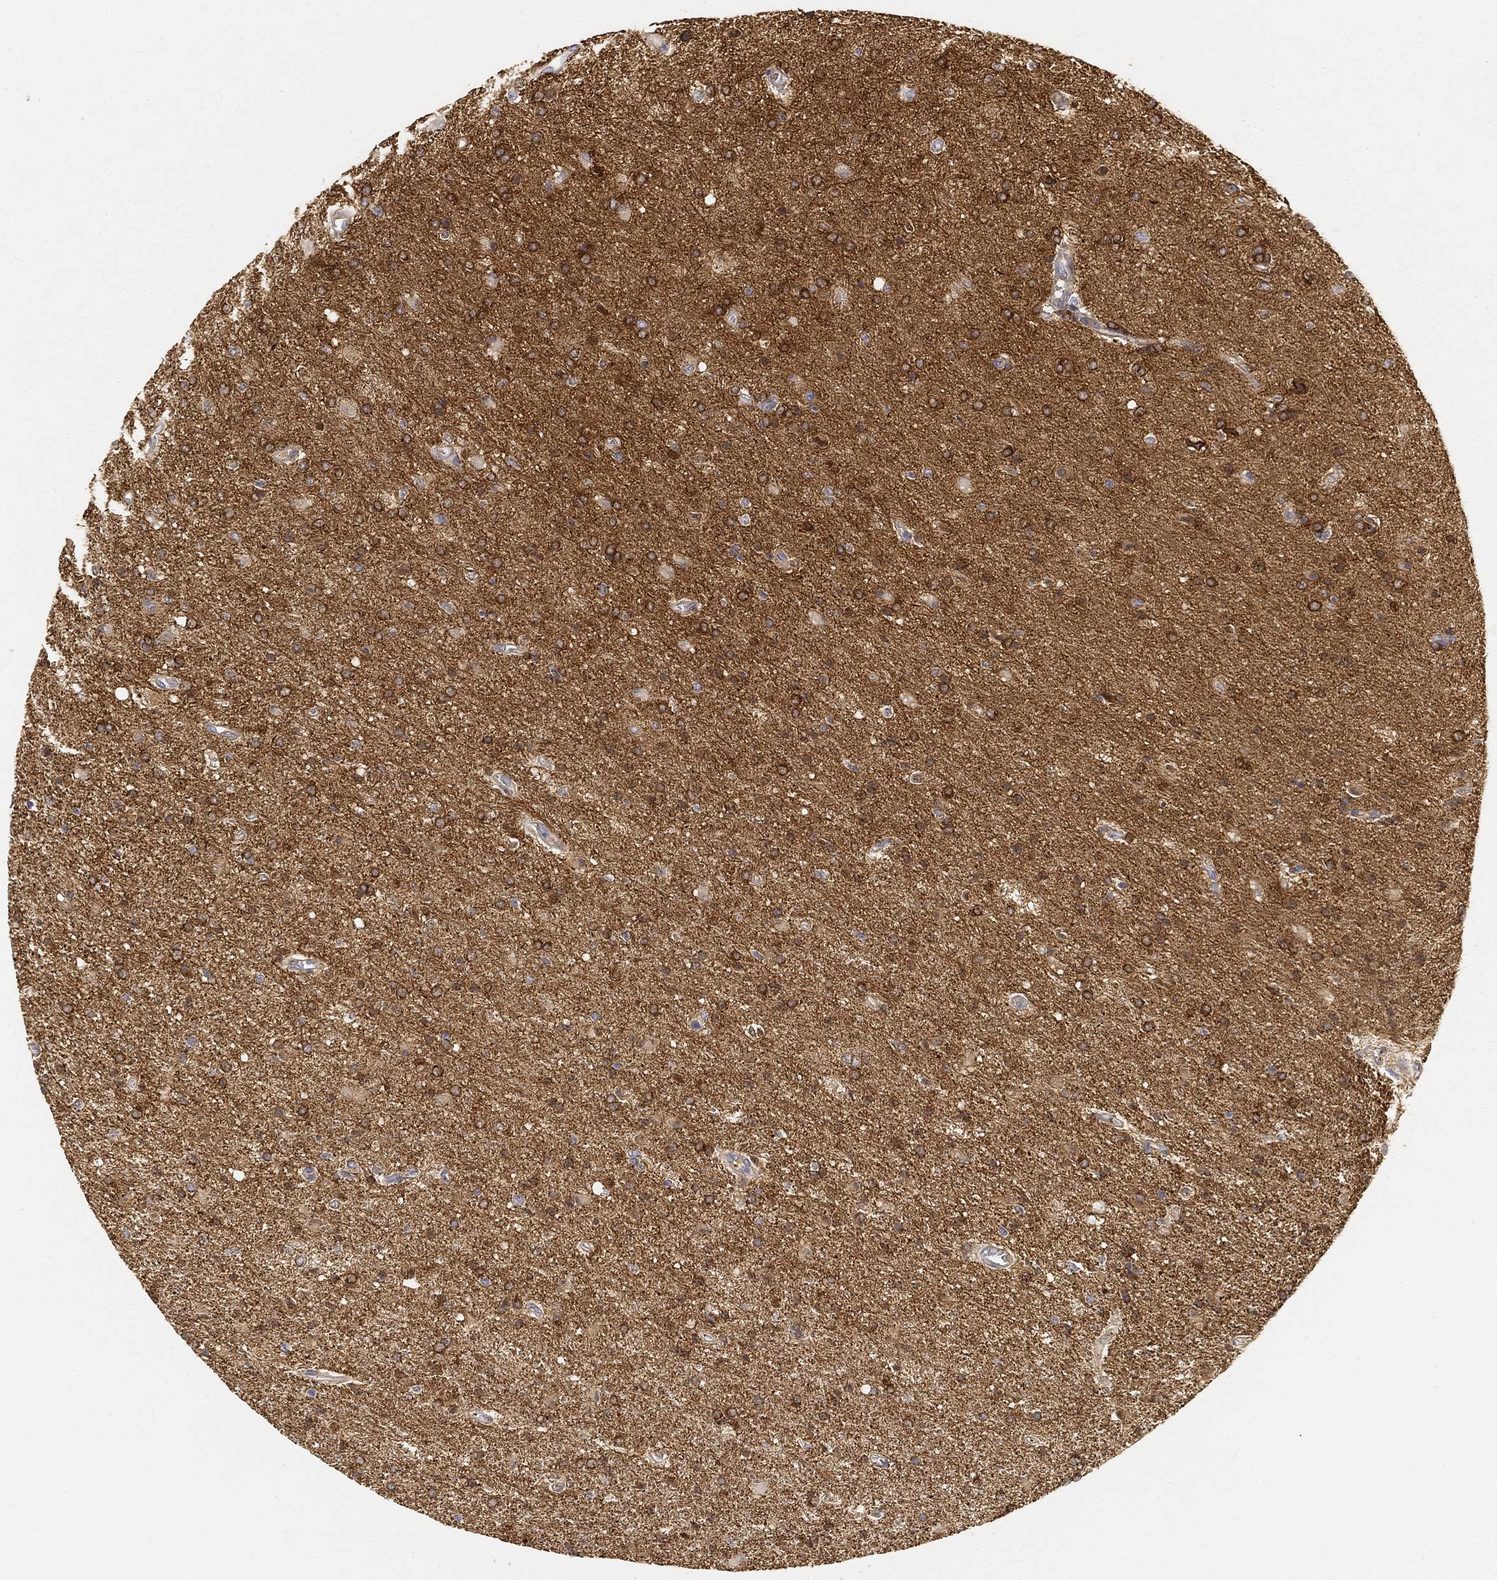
{"staining": {"intensity": "strong", "quantity": "25%-75%", "location": "cytoplasmic/membranous"}, "tissue": "glioma", "cell_type": "Tumor cells", "image_type": "cancer", "snomed": [{"axis": "morphology", "description": "Glioma, malignant, High grade"}, {"axis": "topography", "description": "Cerebral cortex"}], "caption": "Tumor cells show high levels of strong cytoplasmic/membranous staining in about 25%-75% of cells in human glioma.", "gene": "TMEM25", "patient": {"sex": "male", "age": 70}}